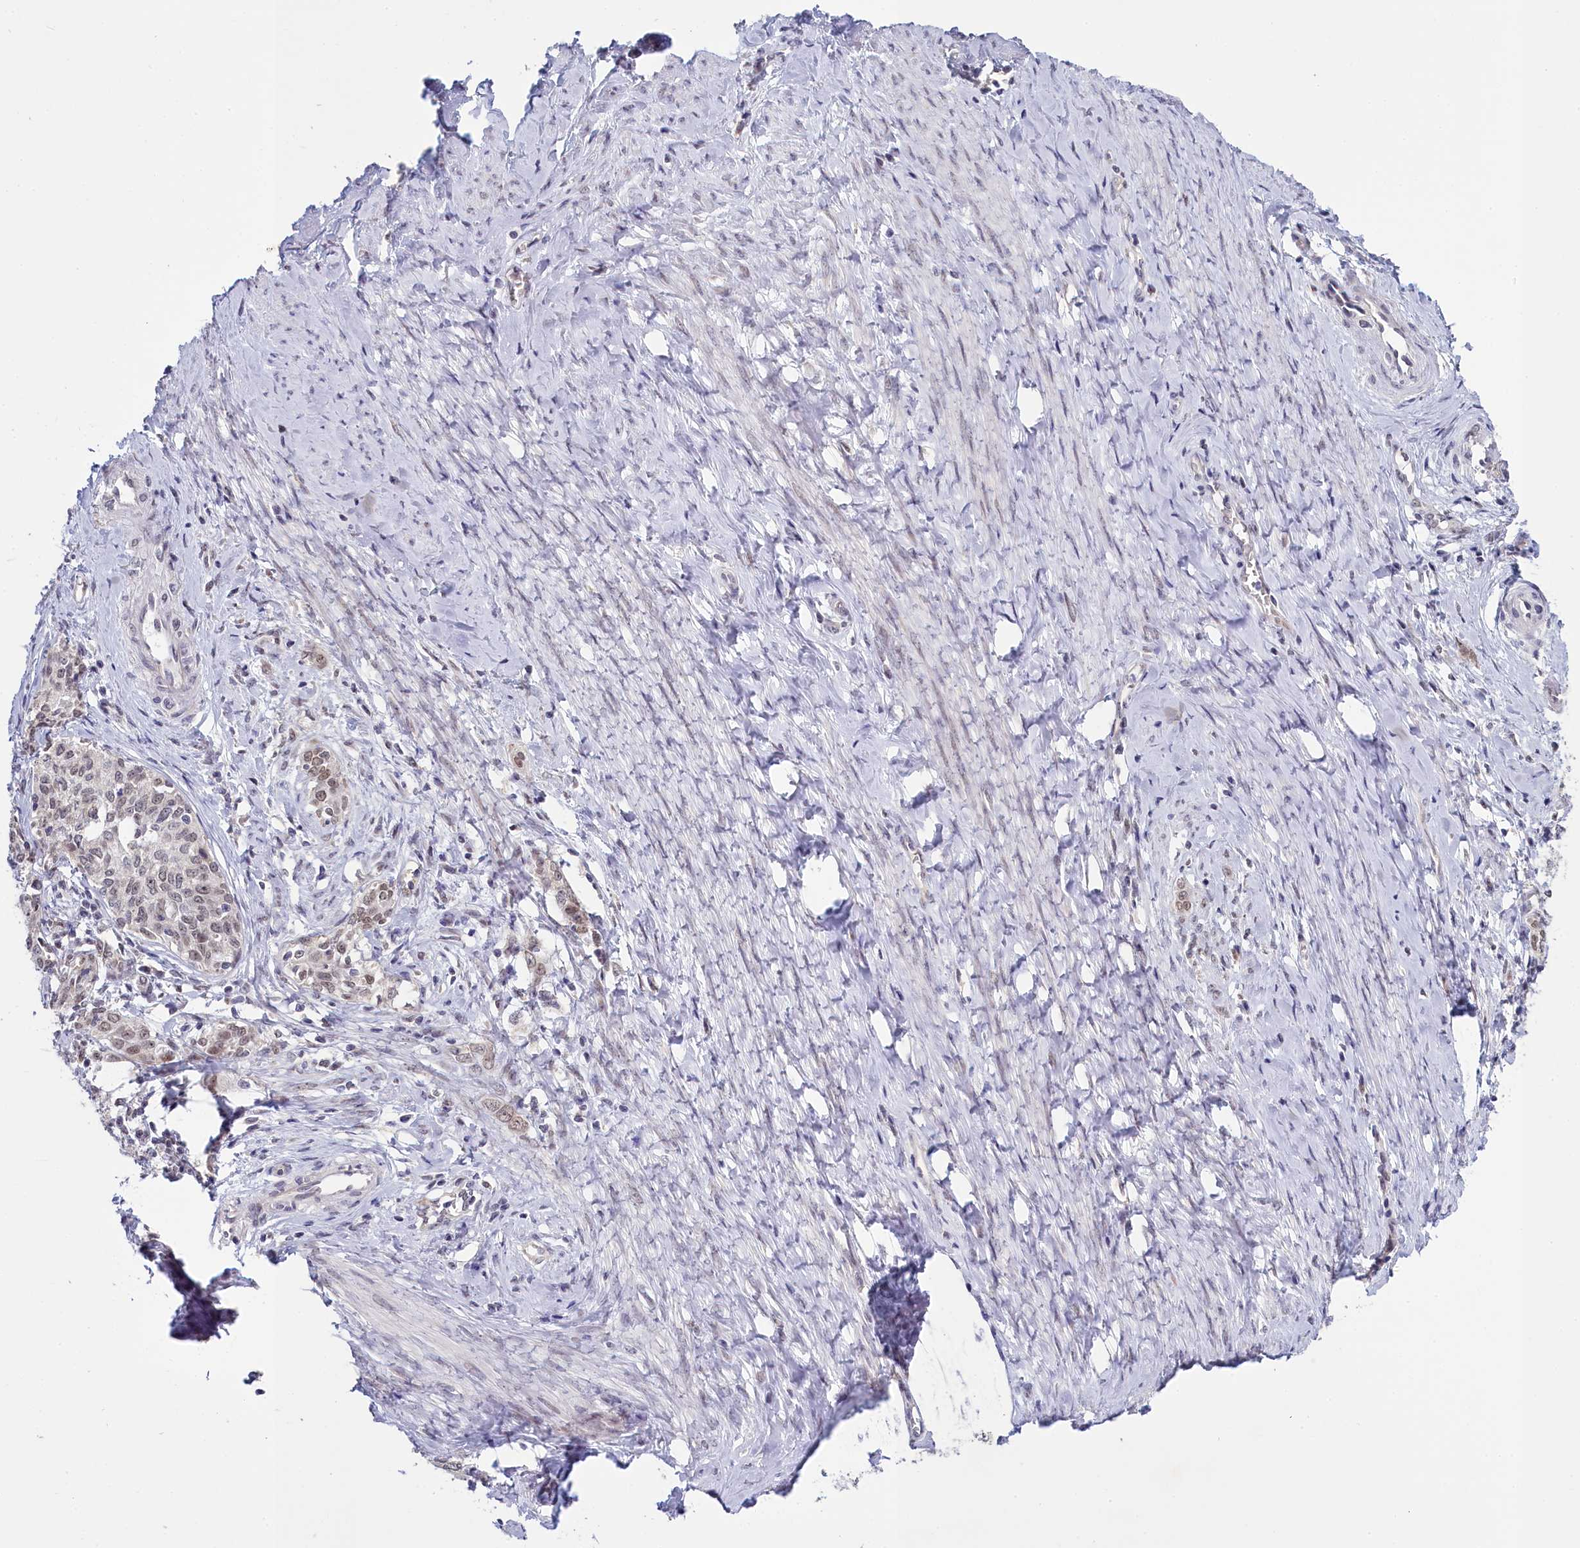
{"staining": {"intensity": "weak", "quantity": "<25%", "location": "nuclear"}, "tissue": "cervical cancer", "cell_type": "Tumor cells", "image_type": "cancer", "snomed": [{"axis": "morphology", "description": "Squamous cell carcinoma, NOS"}, {"axis": "morphology", "description": "Adenocarcinoma, NOS"}, {"axis": "topography", "description": "Cervix"}], "caption": "This is an immunohistochemistry micrograph of squamous cell carcinoma (cervical). There is no staining in tumor cells.", "gene": "PPHLN1", "patient": {"sex": "female", "age": 52}}